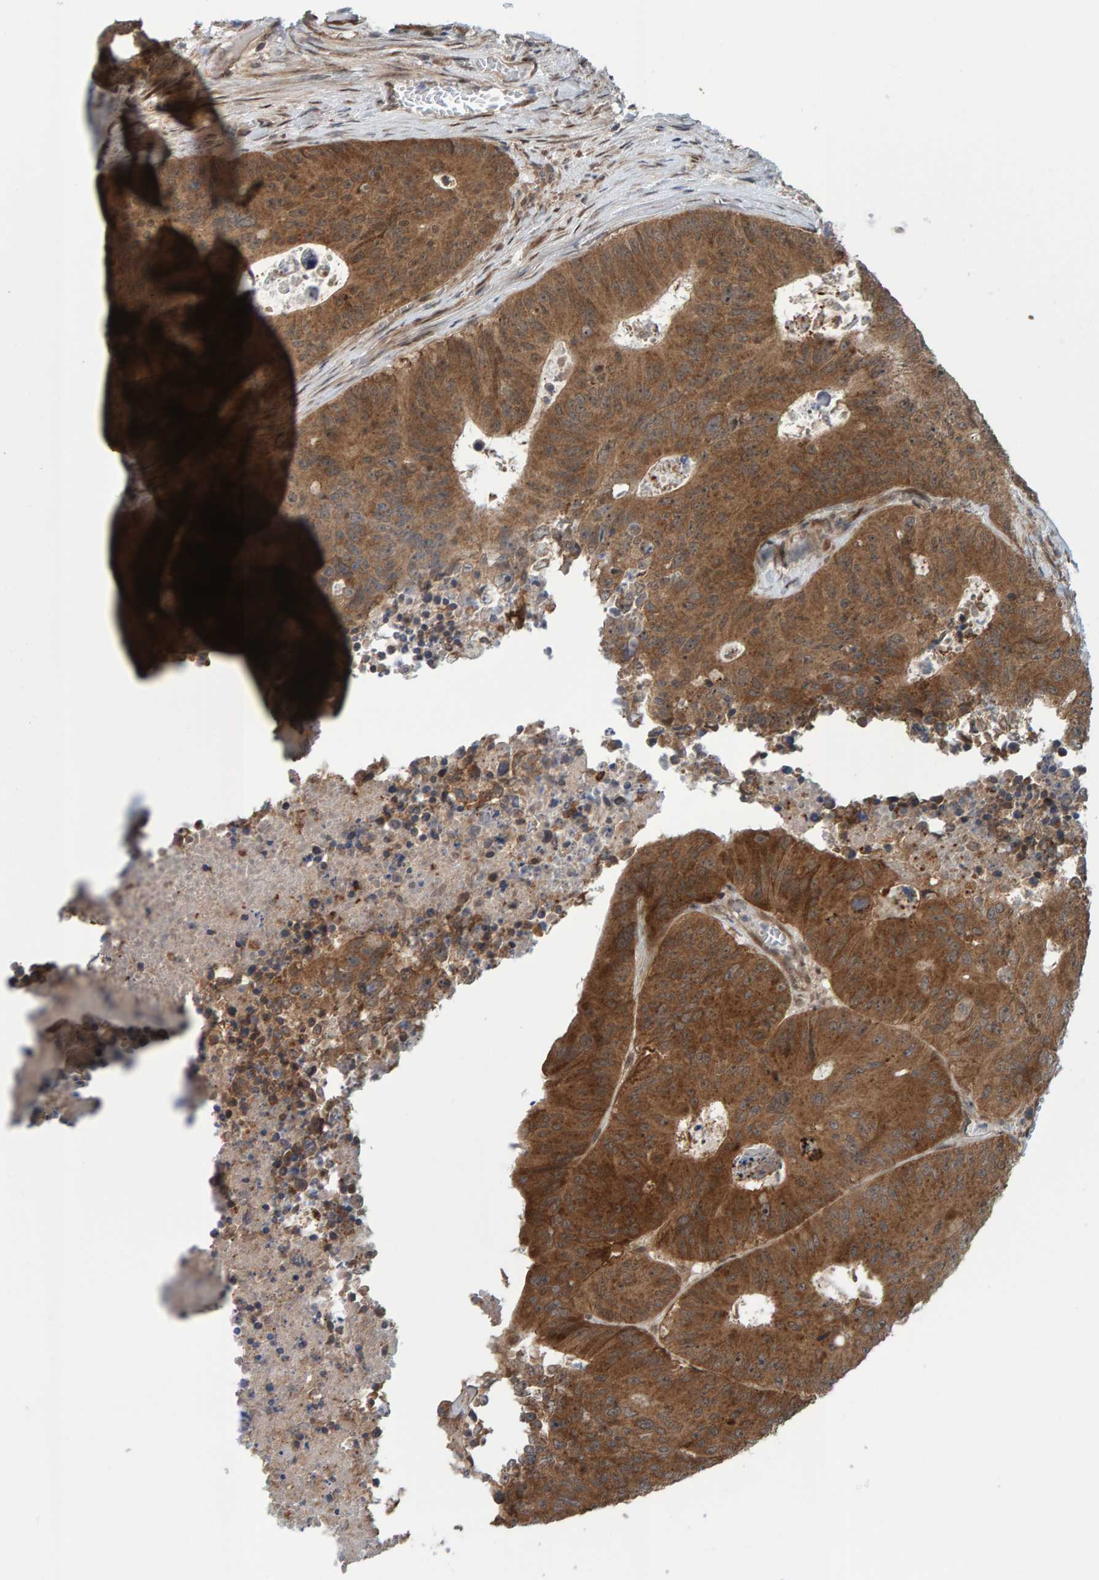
{"staining": {"intensity": "moderate", "quantity": ">75%", "location": "cytoplasmic/membranous"}, "tissue": "colorectal cancer", "cell_type": "Tumor cells", "image_type": "cancer", "snomed": [{"axis": "morphology", "description": "Adenocarcinoma, NOS"}, {"axis": "topography", "description": "Colon"}], "caption": "Immunohistochemistry histopathology image of neoplastic tissue: colorectal cancer stained using immunohistochemistry (IHC) exhibits medium levels of moderate protein expression localized specifically in the cytoplasmic/membranous of tumor cells, appearing as a cytoplasmic/membranous brown color.", "gene": "ZNF366", "patient": {"sex": "male", "age": 87}}